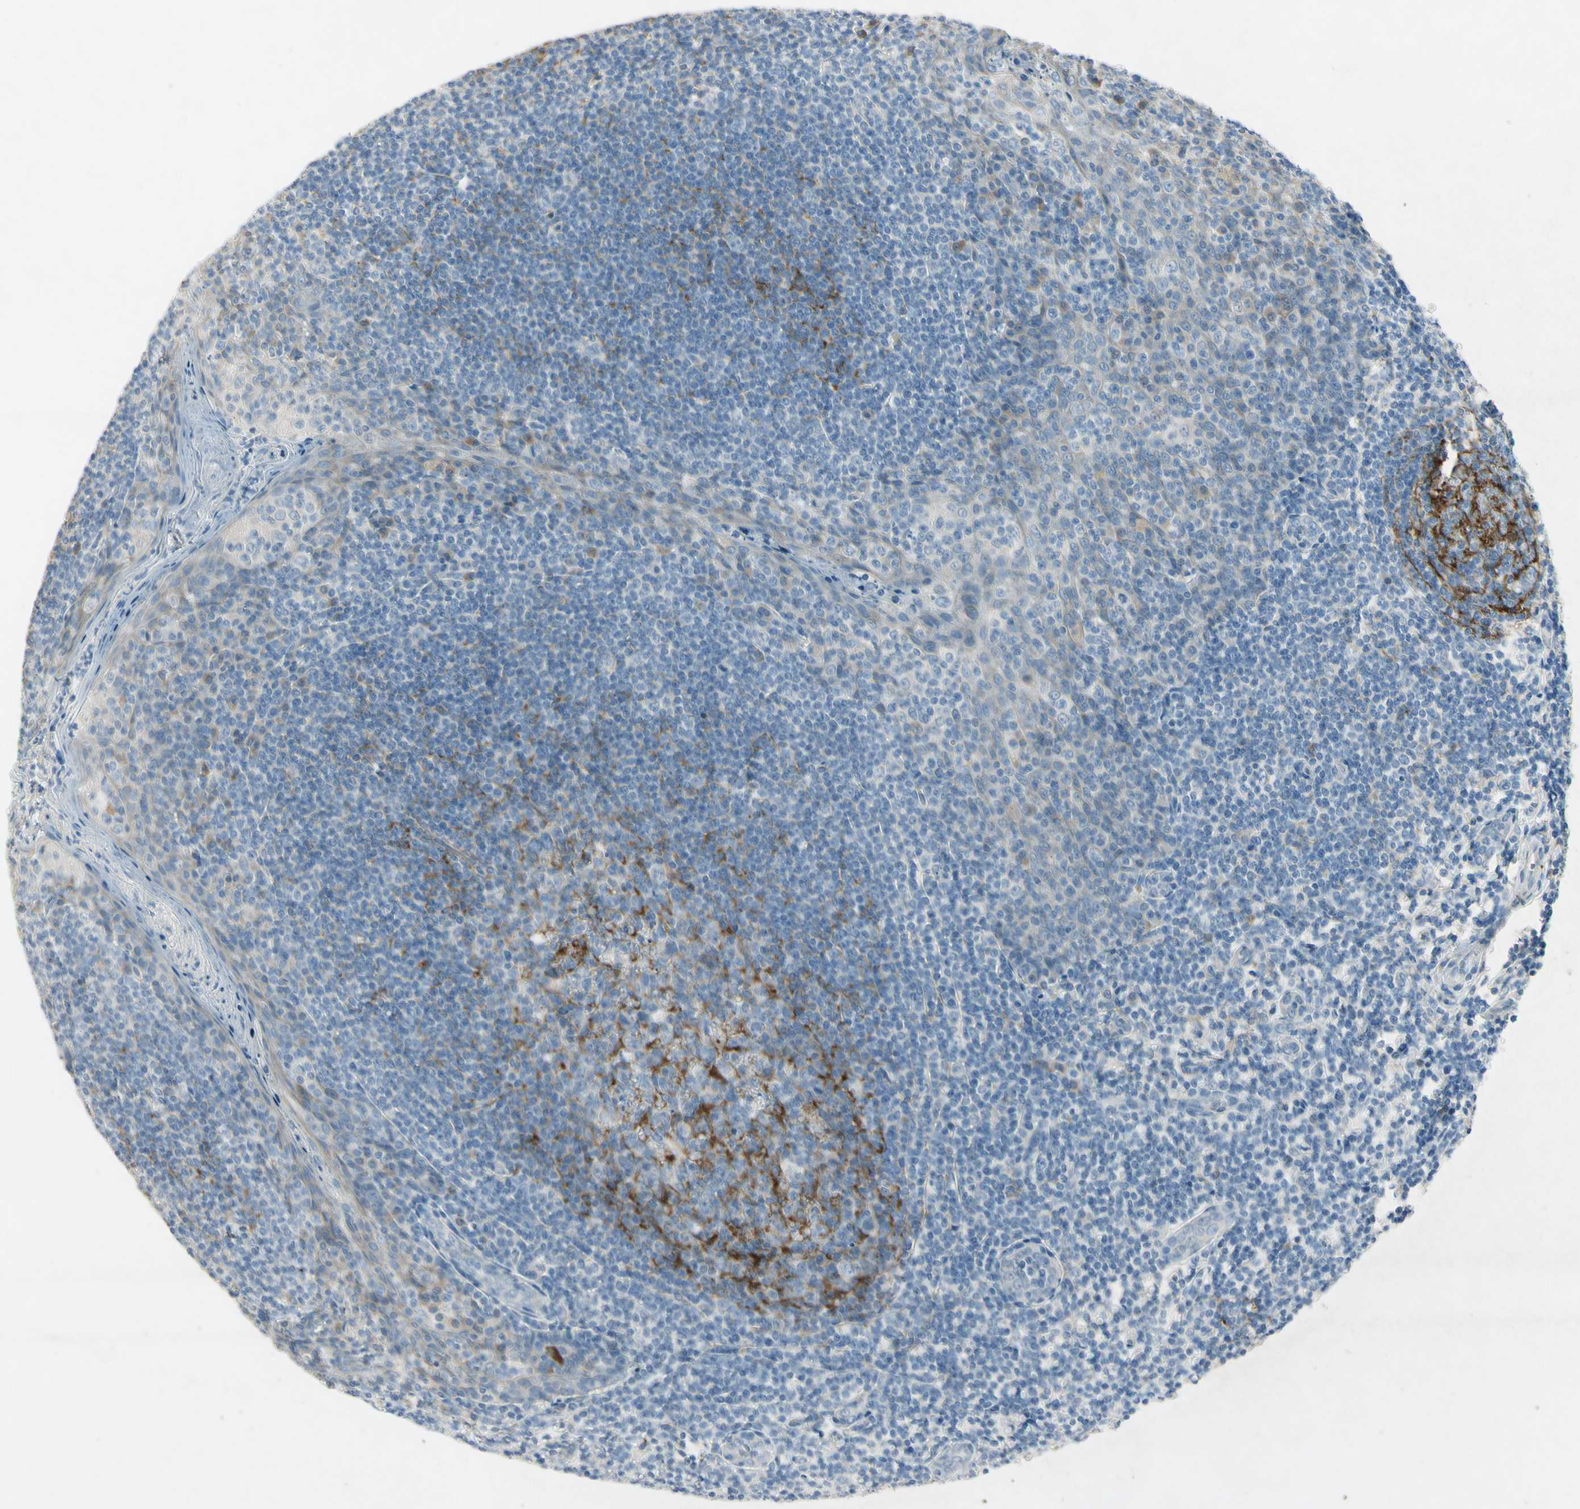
{"staining": {"intensity": "strong", "quantity": "<25%", "location": "cytoplasmic/membranous"}, "tissue": "tonsil", "cell_type": "Germinal center cells", "image_type": "normal", "snomed": [{"axis": "morphology", "description": "Normal tissue, NOS"}, {"axis": "topography", "description": "Tonsil"}], "caption": "Protein expression analysis of benign tonsil shows strong cytoplasmic/membranous expression in approximately <25% of germinal center cells. (DAB IHC, brown staining for protein, blue staining for nuclei).", "gene": "SNAP91", "patient": {"sex": "male", "age": 31}}